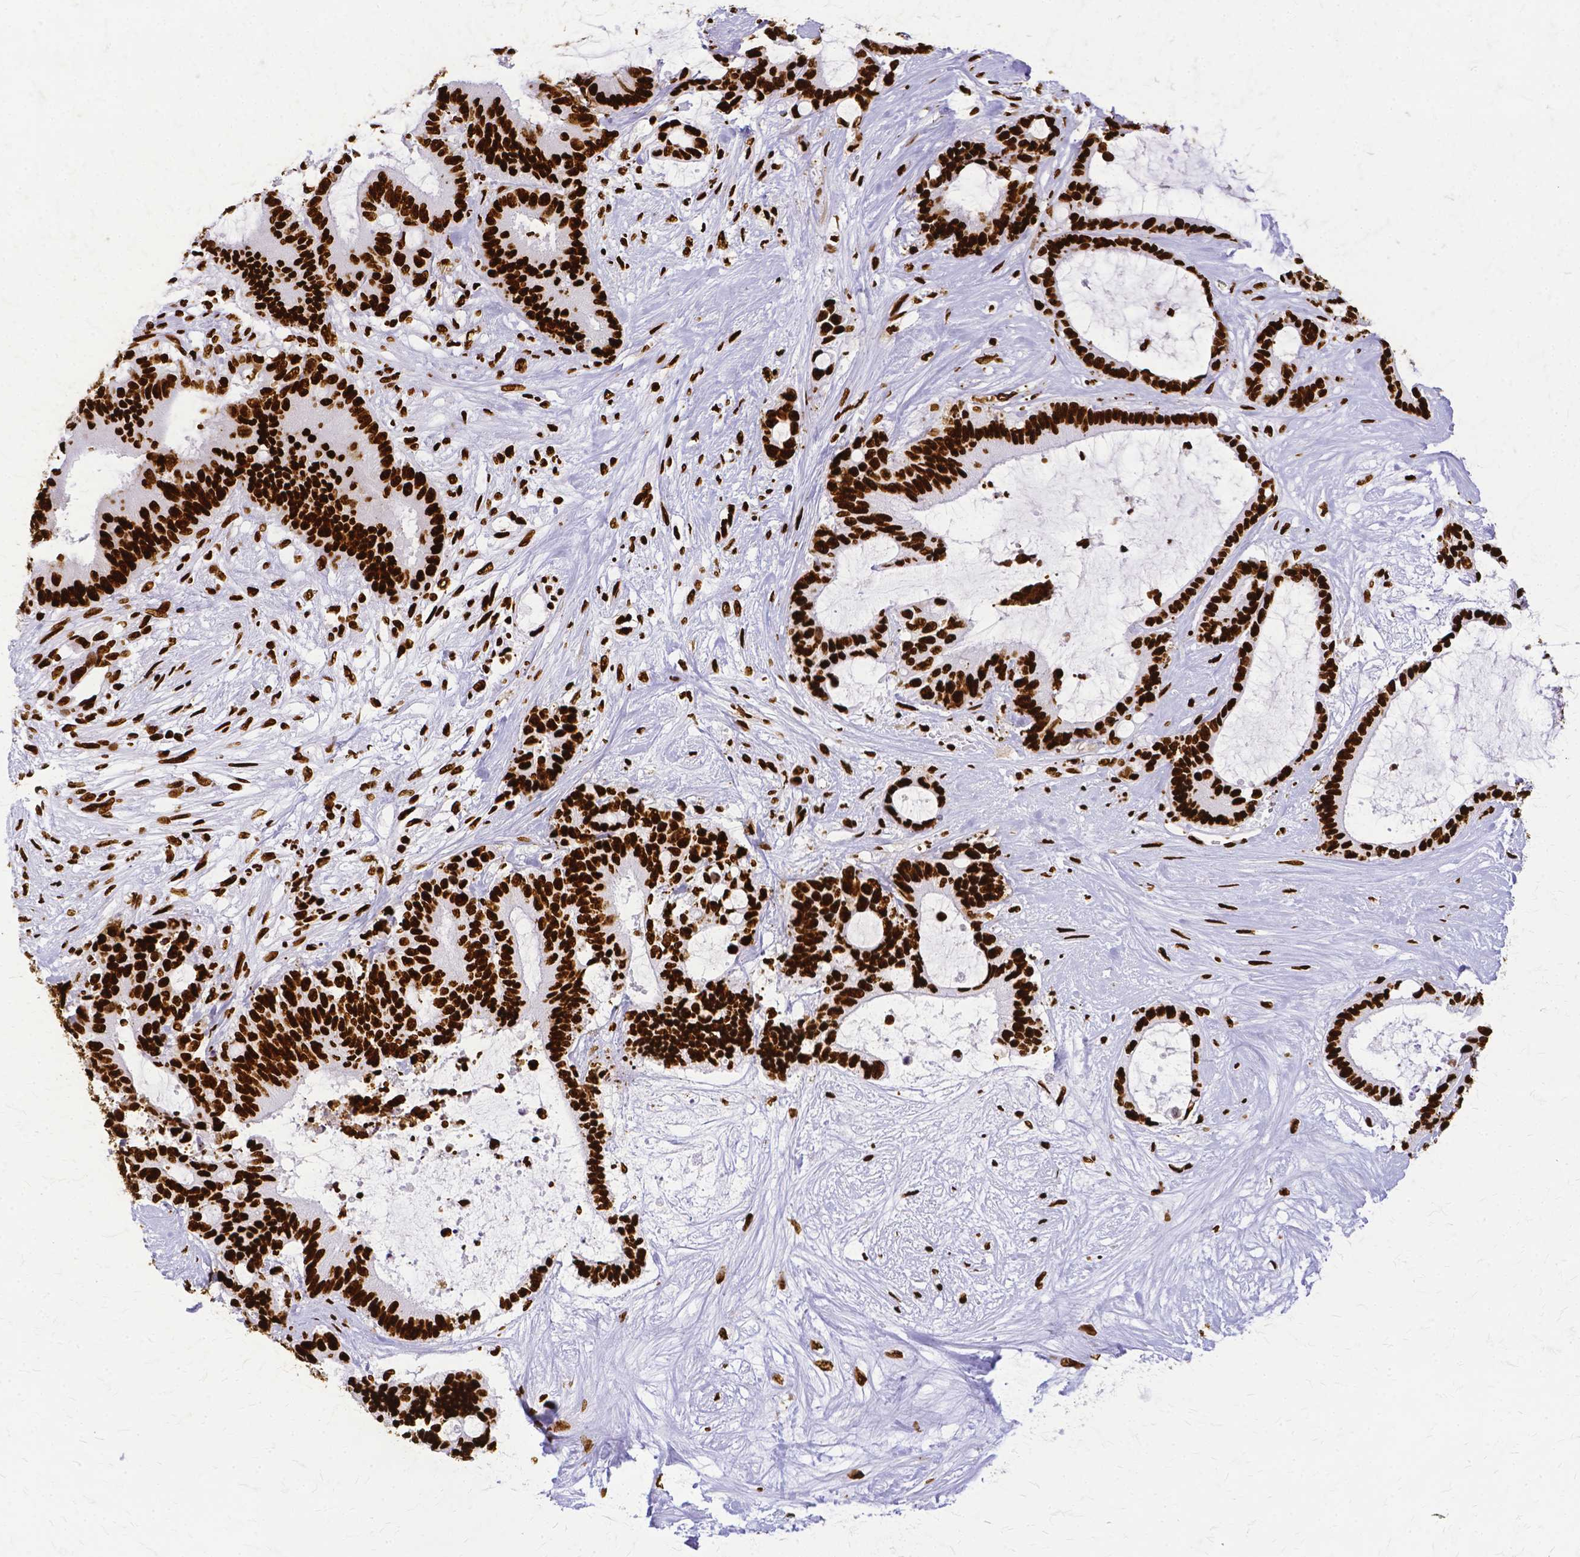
{"staining": {"intensity": "strong", "quantity": ">75%", "location": "nuclear"}, "tissue": "liver cancer", "cell_type": "Tumor cells", "image_type": "cancer", "snomed": [{"axis": "morphology", "description": "Normal tissue, NOS"}, {"axis": "morphology", "description": "Cholangiocarcinoma"}, {"axis": "topography", "description": "Liver"}, {"axis": "topography", "description": "Peripheral nerve tissue"}], "caption": "A brown stain highlights strong nuclear positivity of a protein in liver cholangiocarcinoma tumor cells. Using DAB (brown) and hematoxylin (blue) stains, captured at high magnification using brightfield microscopy.", "gene": "SFPQ", "patient": {"sex": "female", "age": 73}}